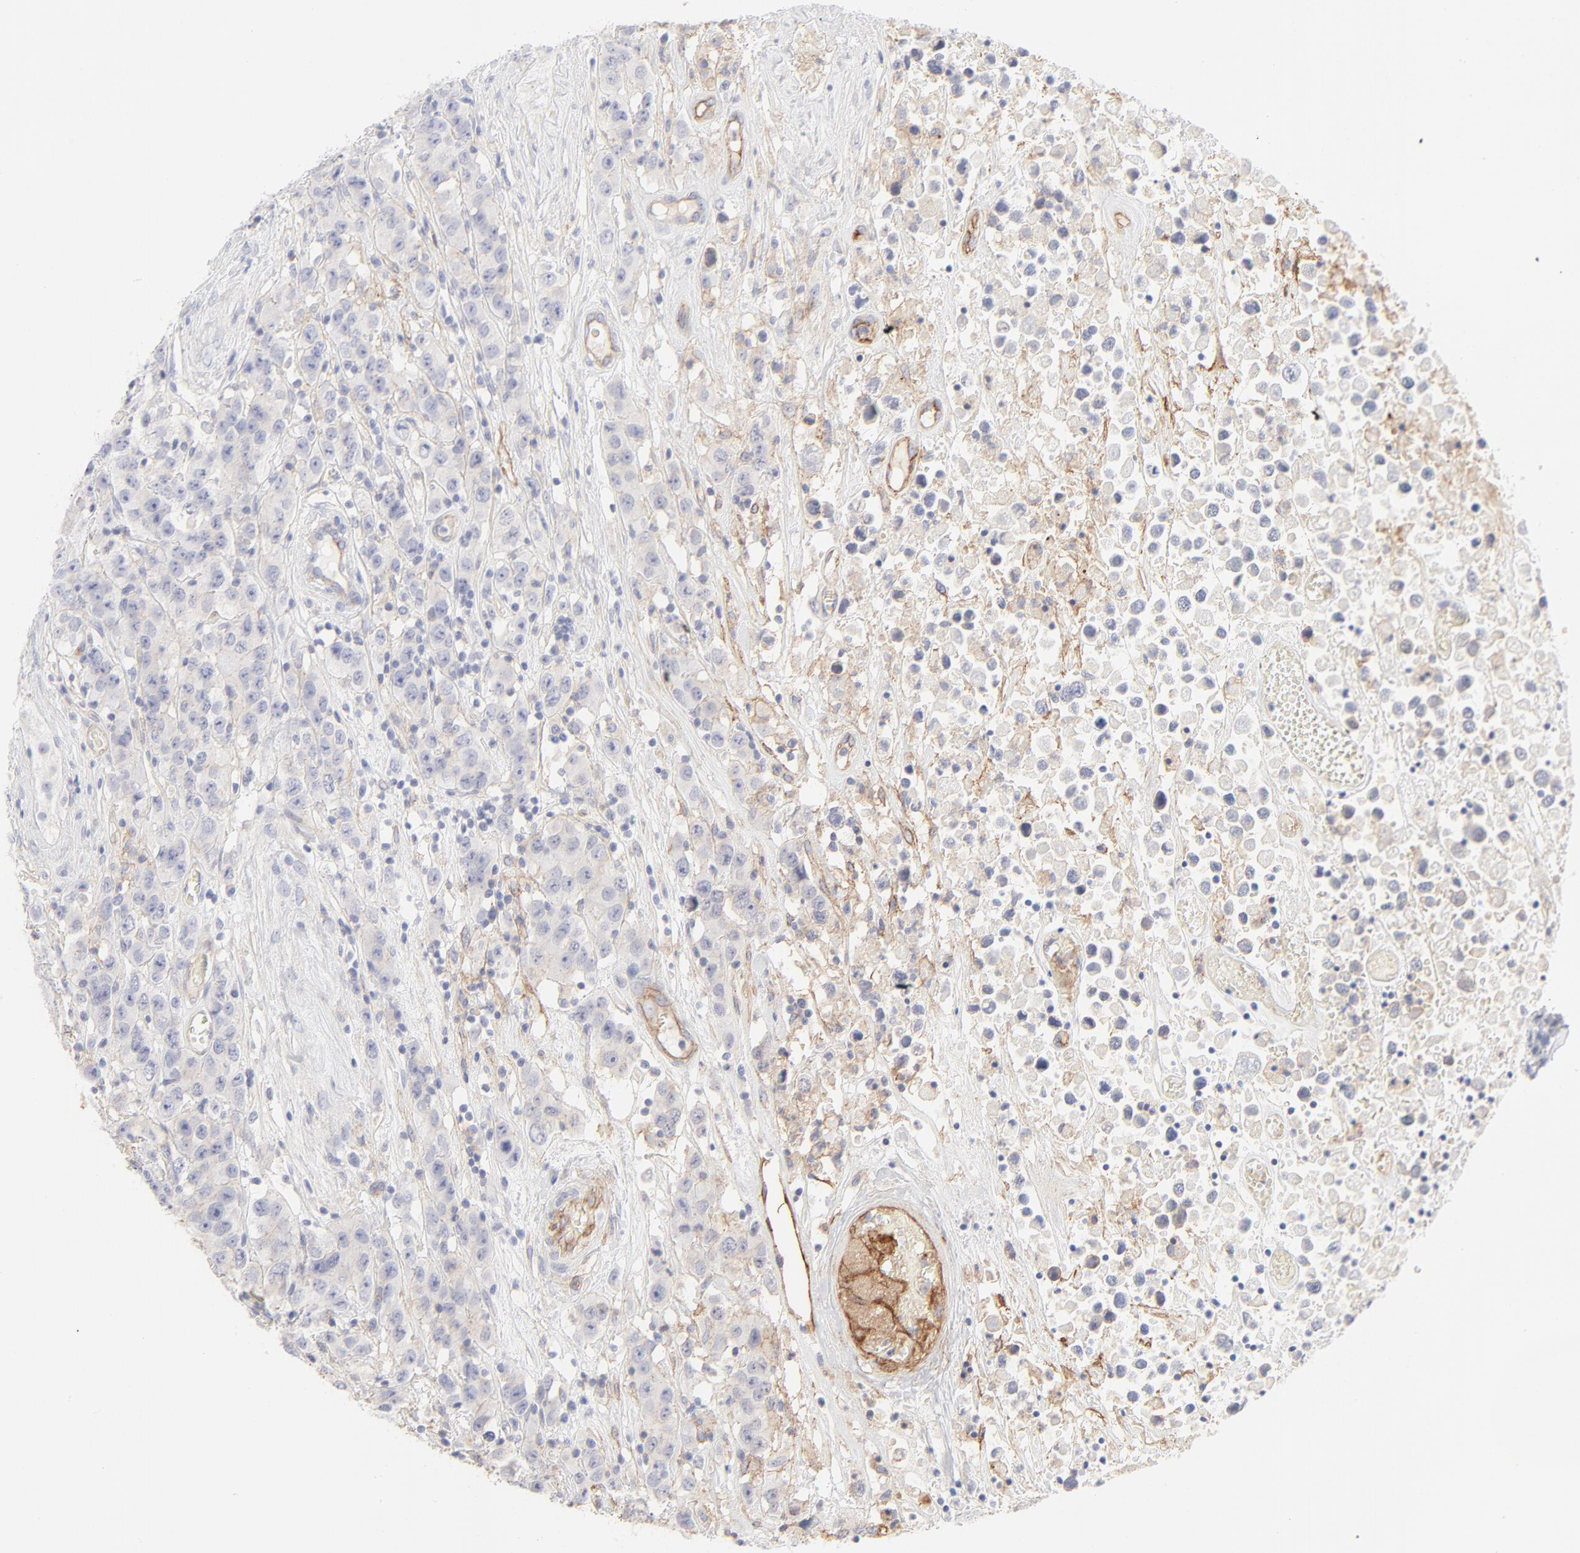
{"staining": {"intensity": "negative", "quantity": "none", "location": "none"}, "tissue": "testis cancer", "cell_type": "Tumor cells", "image_type": "cancer", "snomed": [{"axis": "morphology", "description": "Seminoma, NOS"}, {"axis": "topography", "description": "Testis"}], "caption": "IHC micrograph of human testis cancer (seminoma) stained for a protein (brown), which displays no expression in tumor cells.", "gene": "ITGA5", "patient": {"sex": "male", "age": 52}}